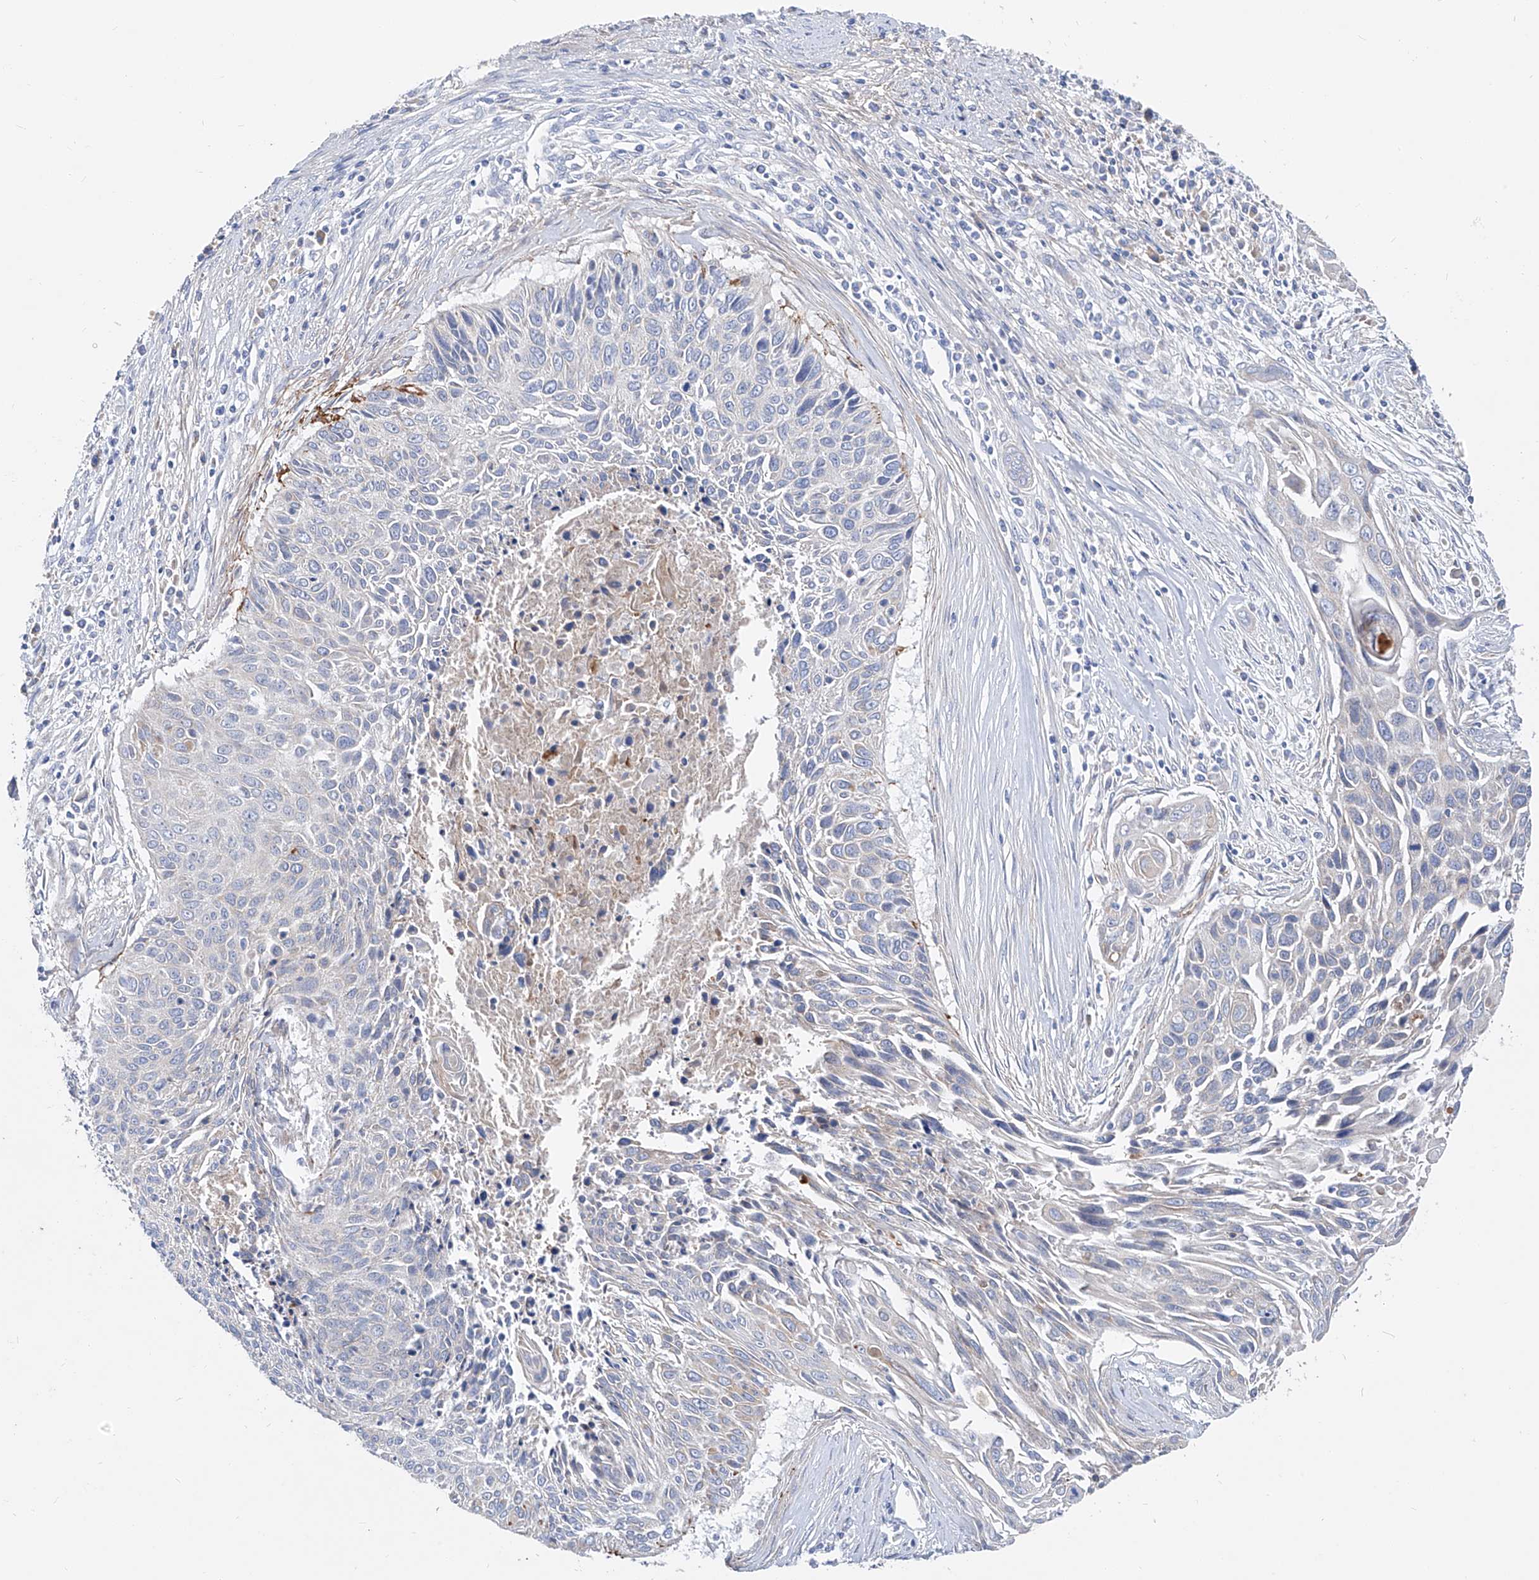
{"staining": {"intensity": "negative", "quantity": "none", "location": "none"}, "tissue": "cervical cancer", "cell_type": "Tumor cells", "image_type": "cancer", "snomed": [{"axis": "morphology", "description": "Squamous cell carcinoma, NOS"}, {"axis": "topography", "description": "Cervix"}], "caption": "DAB immunohistochemical staining of human cervical squamous cell carcinoma demonstrates no significant positivity in tumor cells.", "gene": "UFL1", "patient": {"sex": "female", "age": 55}}